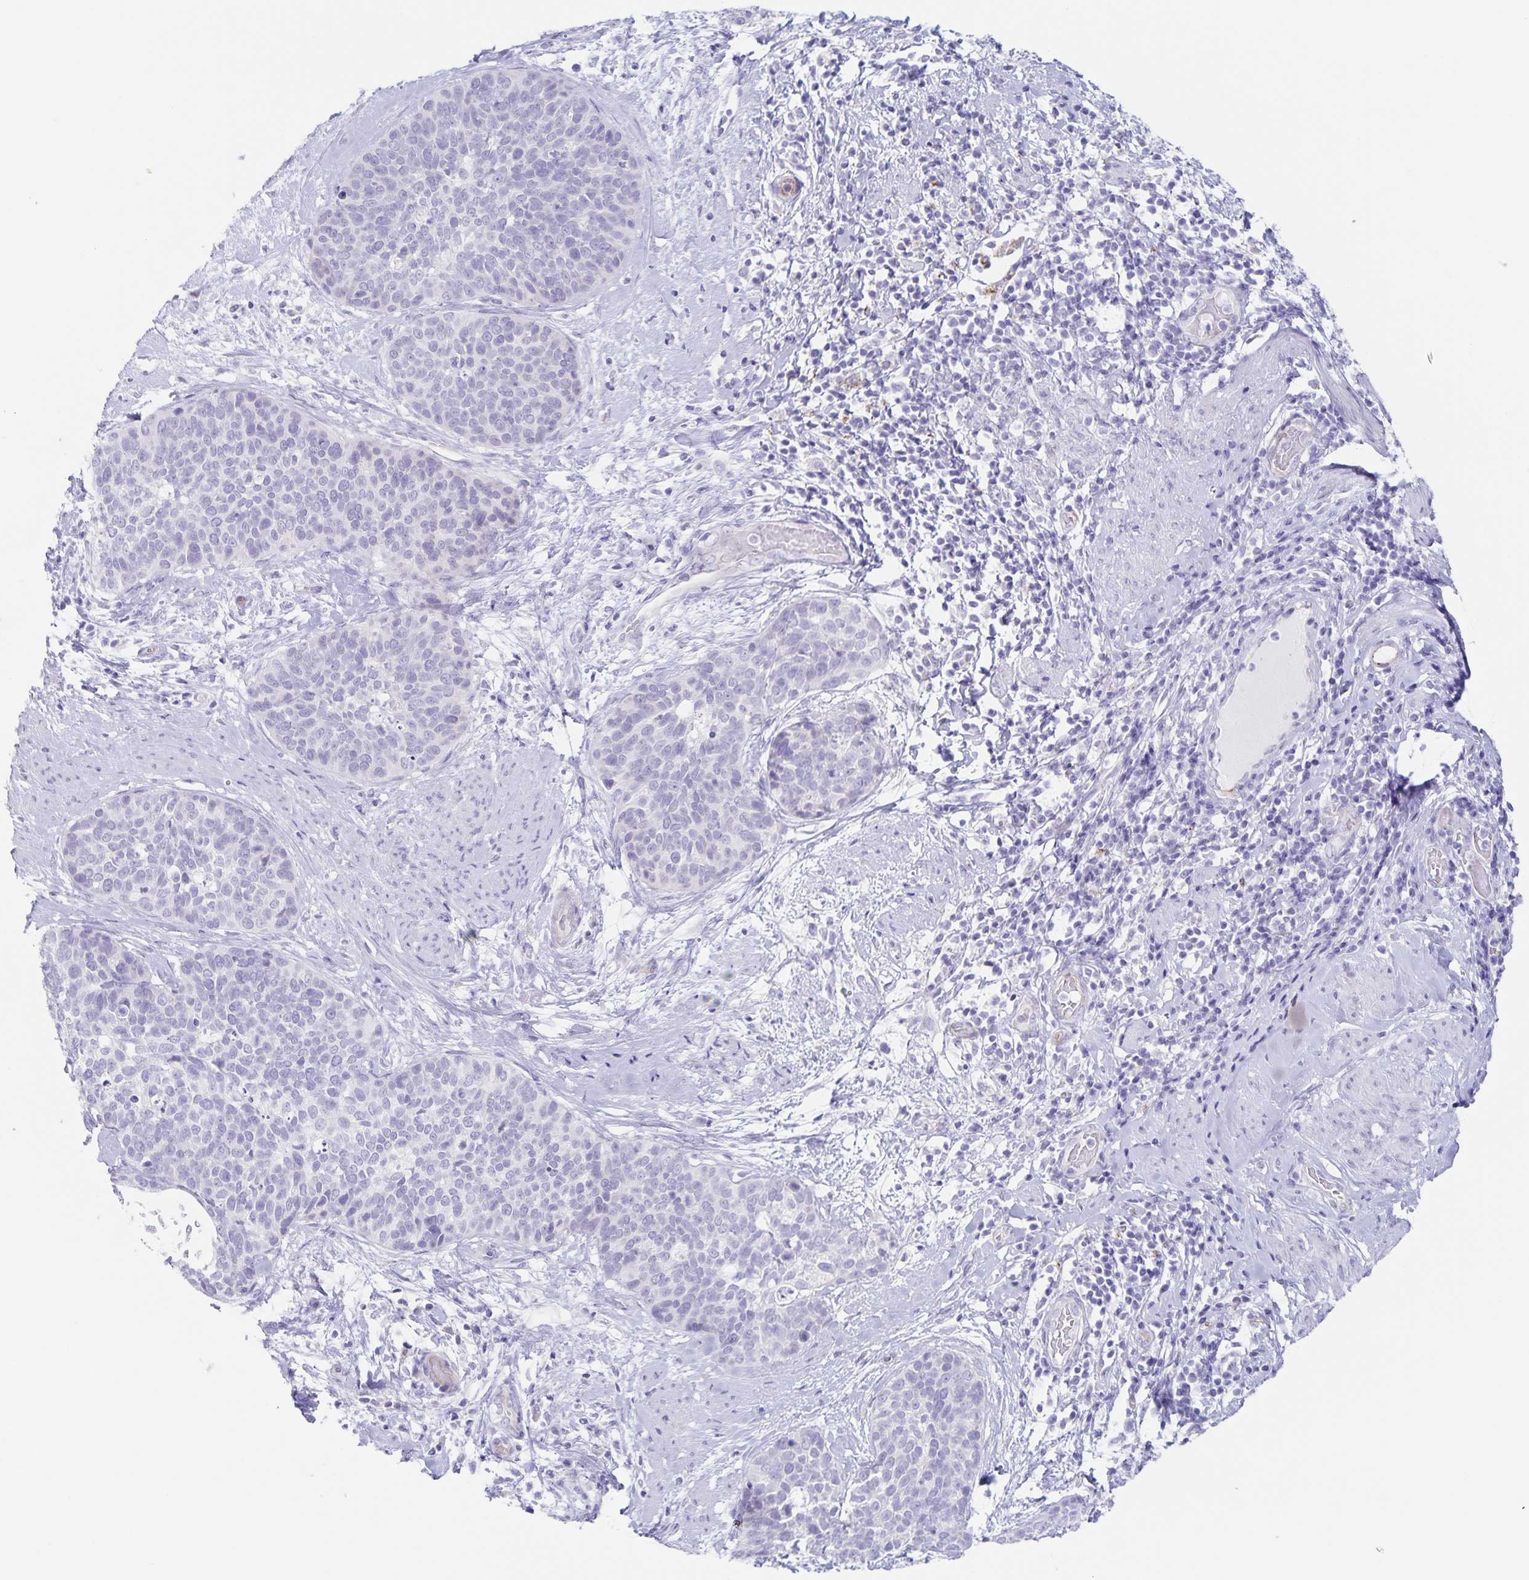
{"staining": {"intensity": "negative", "quantity": "none", "location": "none"}, "tissue": "cervical cancer", "cell_type": "Tumor cells", "image_type": "cancer", "snomed": [{"axis": "morphology", "description": "Squamous cell carcinoma, NOS"}, {"axis": "topography", "description": "Cervix"}], "caption": "This is an immunohistochemistry (IHC) histopathology image of human squamous cell carcinoma (cervical). There is no expression in tumor cells.", "gene": "AQP4", "patient": {"sex": "female", "age": 69}}